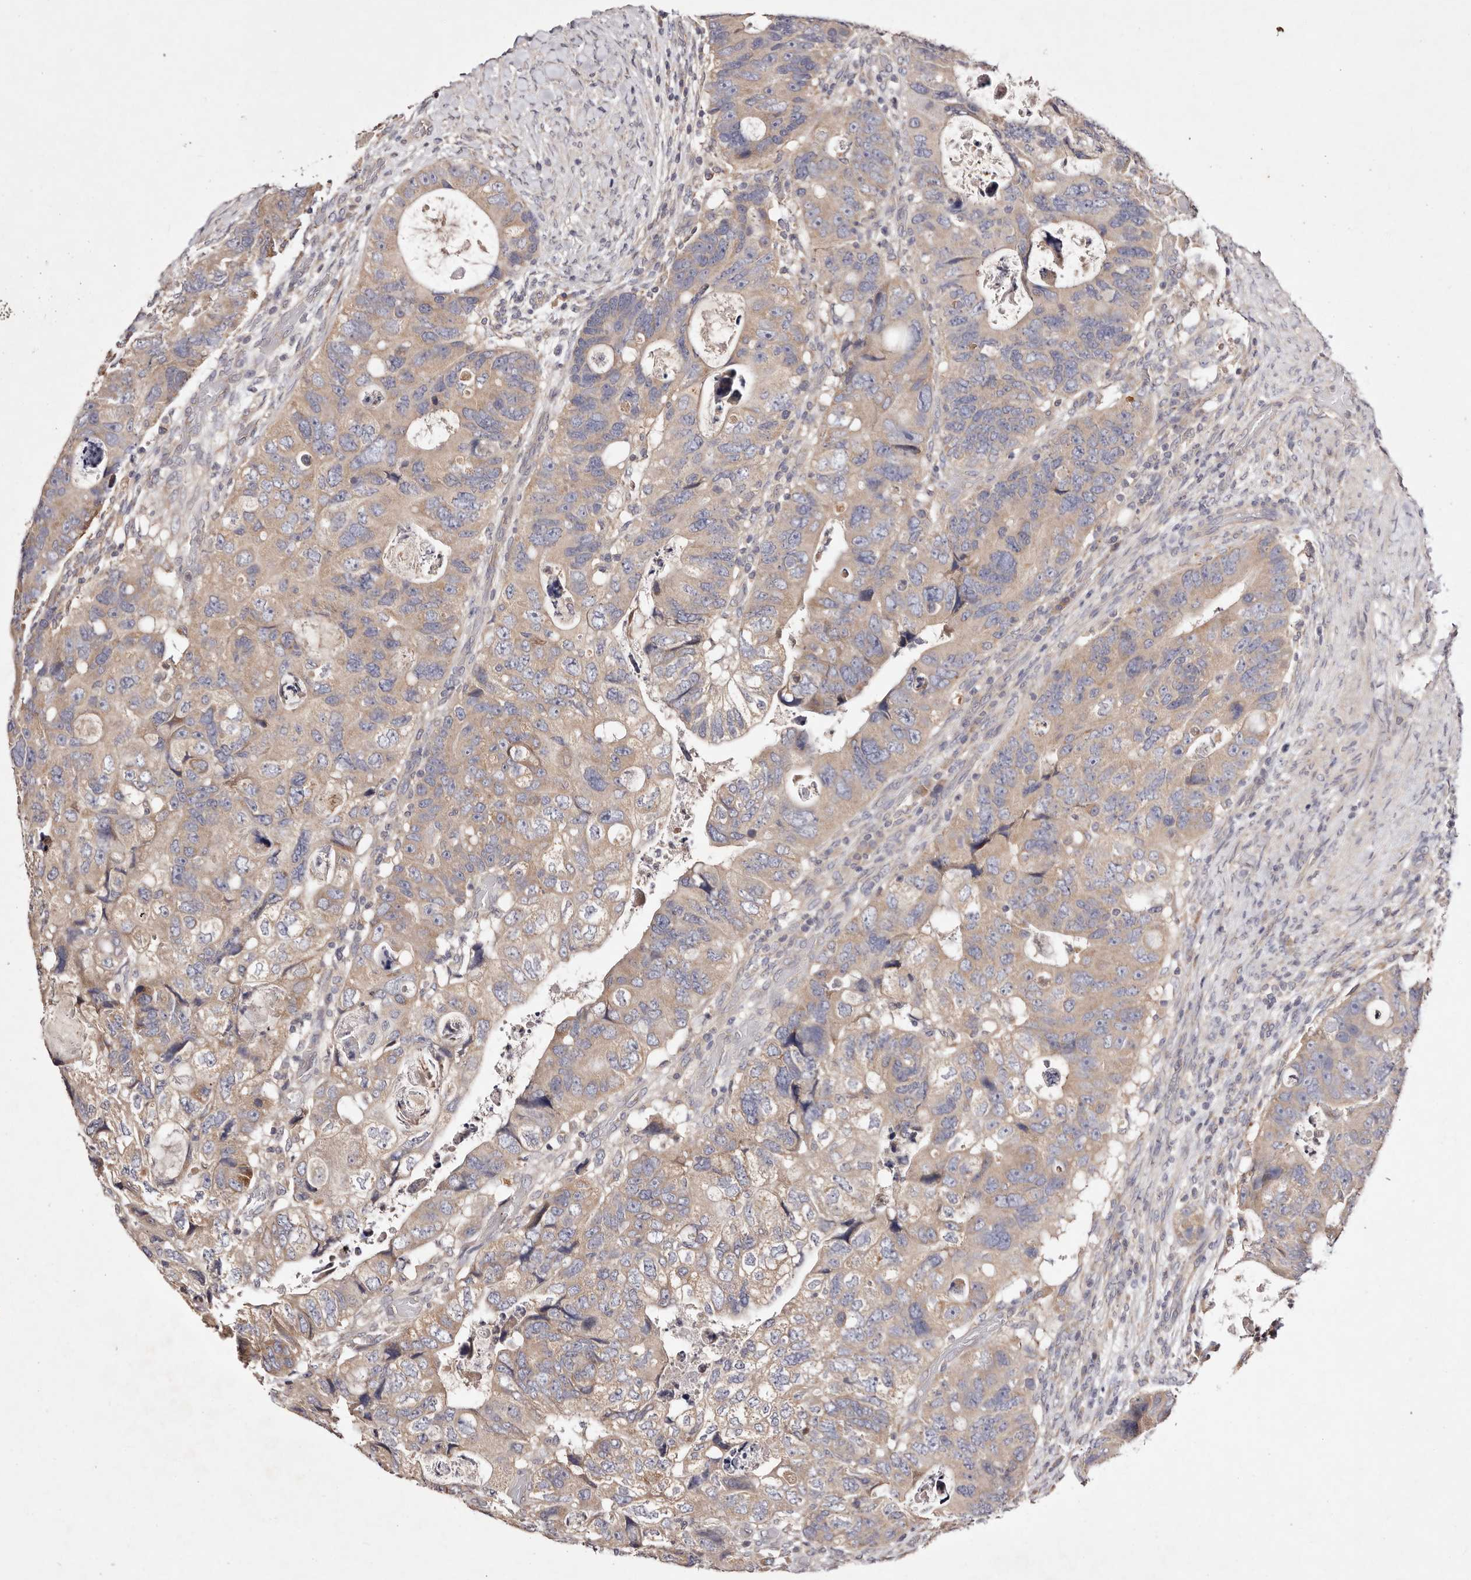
{"staining": {"intensity": "moderate", "quantity": ">75%", "location": "cytoplasmic/membranous"}, "tissue": "colorectal cancer", "cell_type": "Tumor cells", "image_type": "cancer", "snomed": [{"axis": "morphology", "description": "Adenocarcinoma, NOS"}, {"axis": "topography", "description": "Rectum"}], "caption": "An immunohistochemistry (IHC) photomicrograph of tumor tissue is shown. Protein staining in brown shows moderate cytoplasmic/membranous positivity in colorectal cancer within tumor cells.", "gene": "TSC2", "patient": {"sex": "male", "age": 59}}